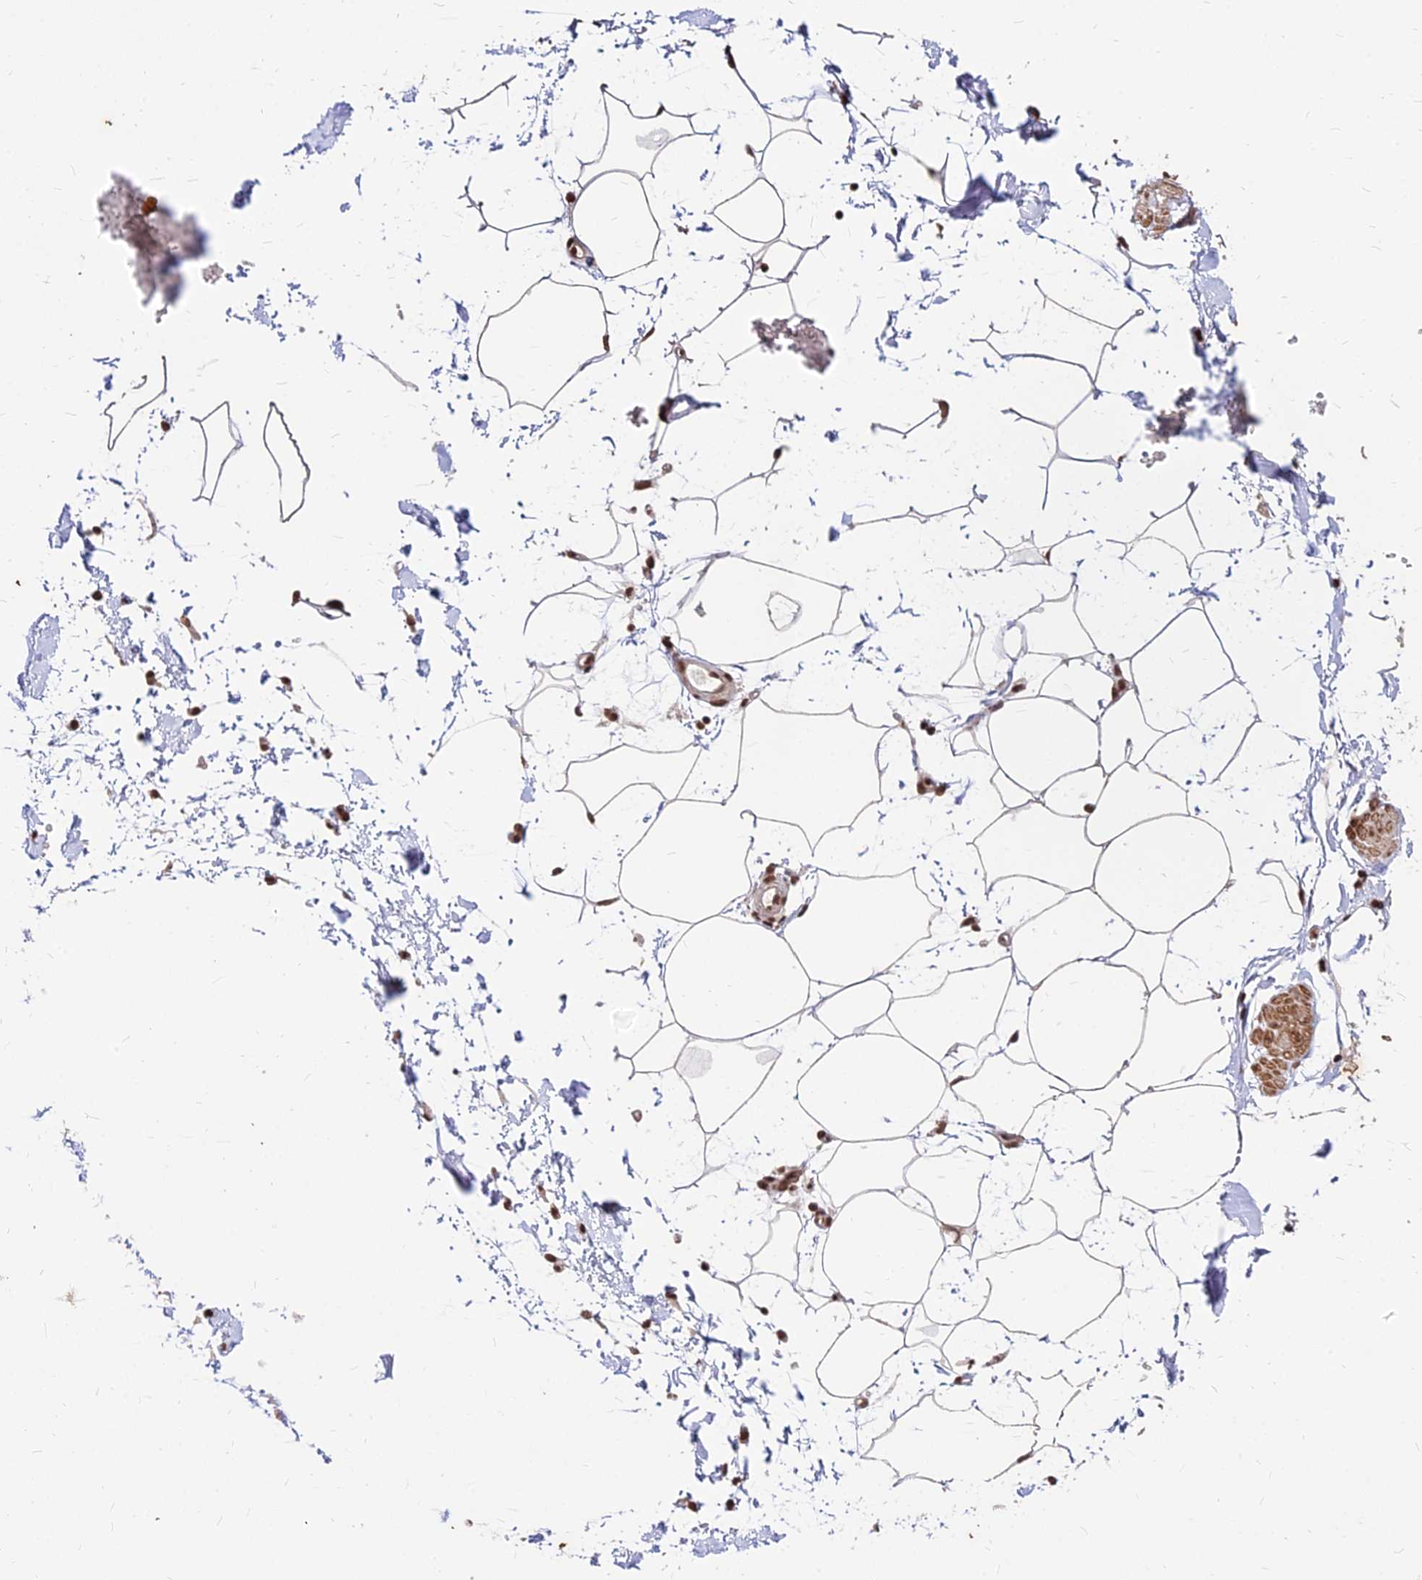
{"staining": {"intensity": "moderate", "quantity": ">75%", "location": "nuclear"}, "tissue": "adipose tissue", "cell_type": "Adipocytes", "image_type": "normal", "snomed": [{"axis": "morphology", "description": "Normal tissue, NOS"}, {"axis": "topography", "description": "Soft tissue"}, {"axis": "topography", "description": "Adipose tissue"}, {"axis": "topography", "description": "Vascular tissue"}, {"axis": "topography", "description": "Peripheral nerve tissue"}], "caption": "Brown immunohistochemical staining in unremarkable human adipose tissue demonstrates moderate nuclear staining in approximately >75% of adipocytes.", "gene": "ZBED4", "patient": {"sex": "male", "age": 74}}